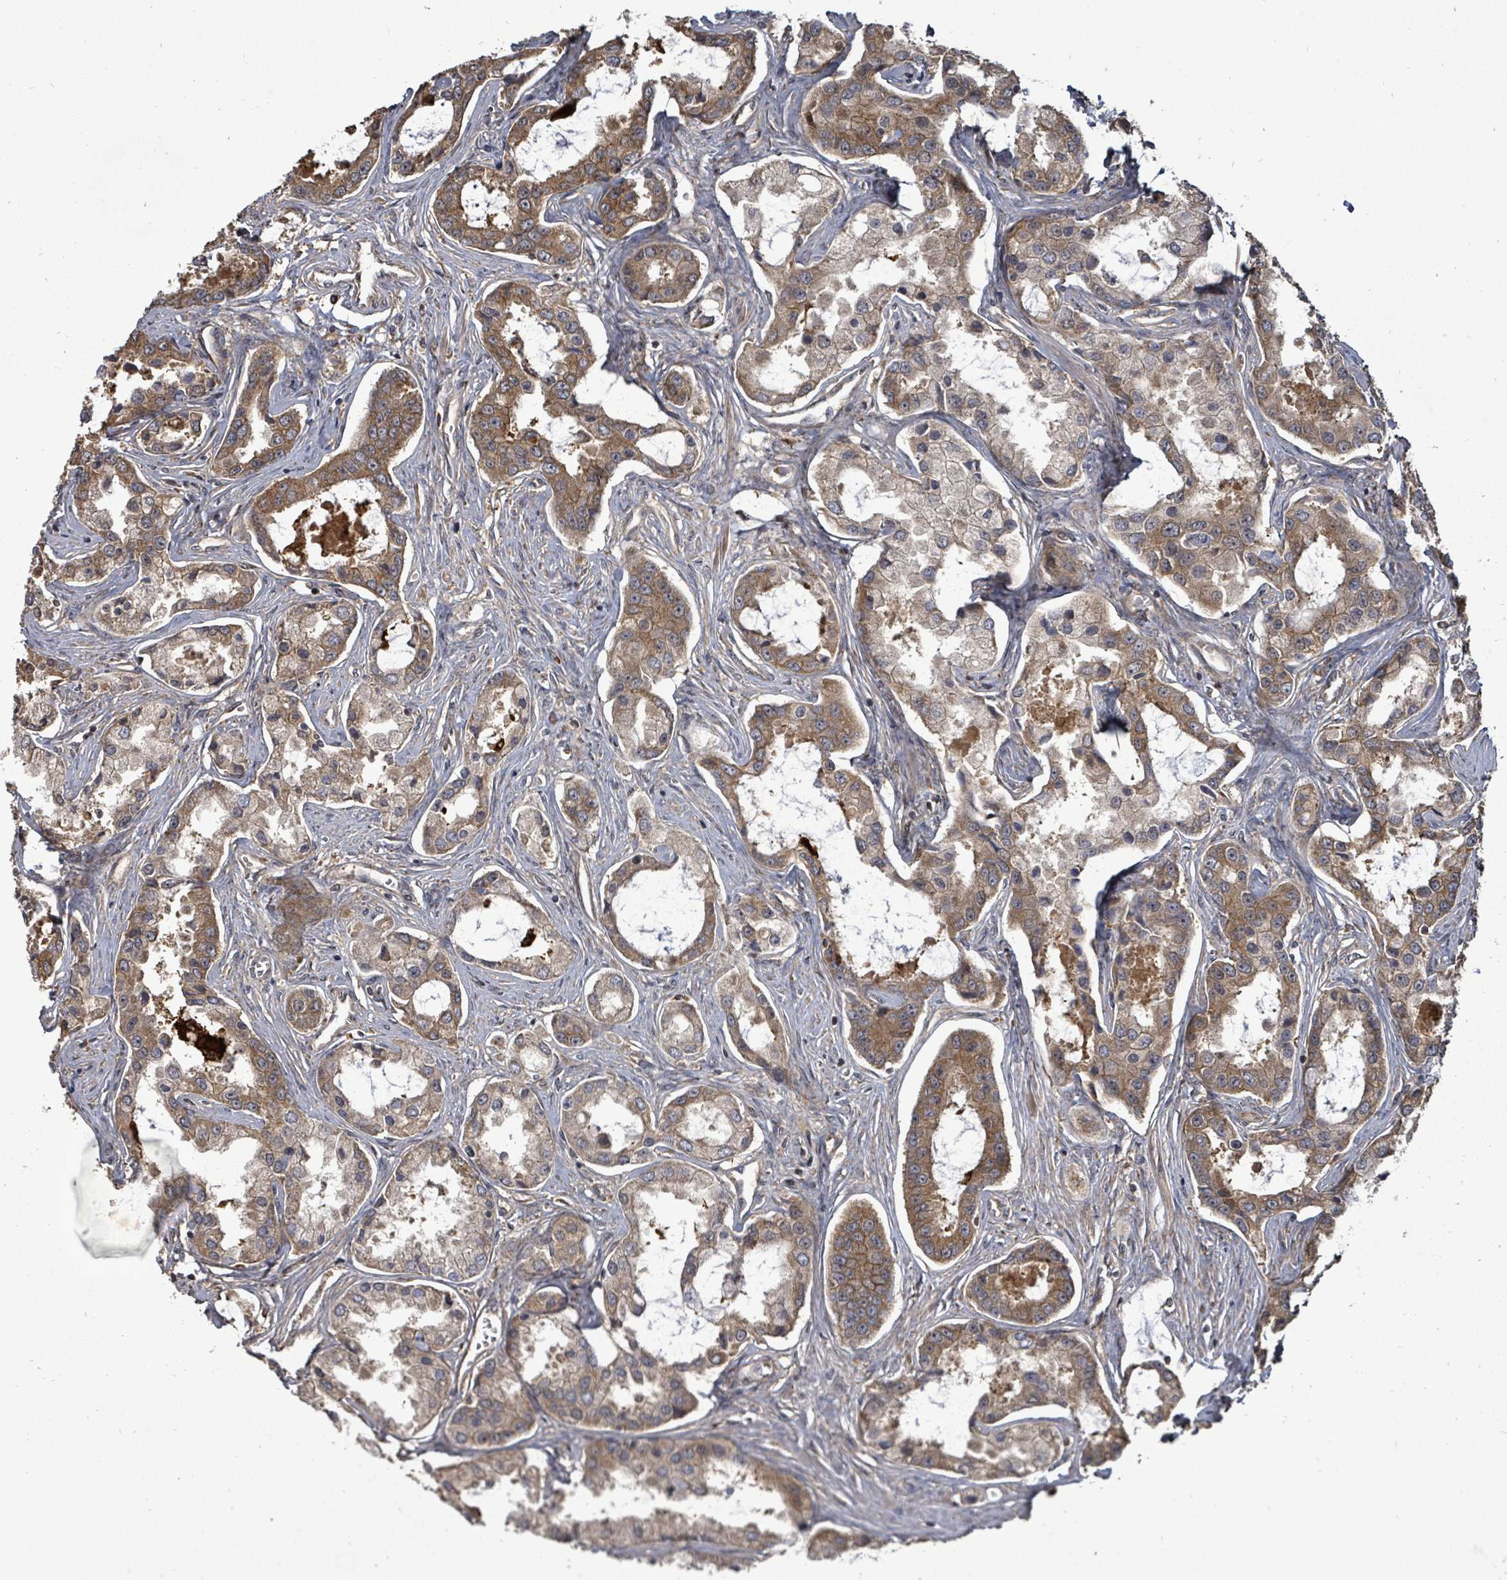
{"staining": {"intensity": "moderate", "quantity": "25%-75%", "location": "cytoplasmic/membranous"}, "tissue": "prostate cancer", "cell_type": "Tumor cells", "image_type": "cancer", "snomed": [{"axis": "morphology", "description": "Adenocarcinoma, Low grade"}, {"axis": "topography", "description": "Prostate"}], "caption": "A medium amount of moderate cytoplasmic/membranous expression is seen in about 25%-75% of tumor cells in prostate cancer tissue.", "gene": "EIF3C", "patient": {"sex": "male", "age": 68}}